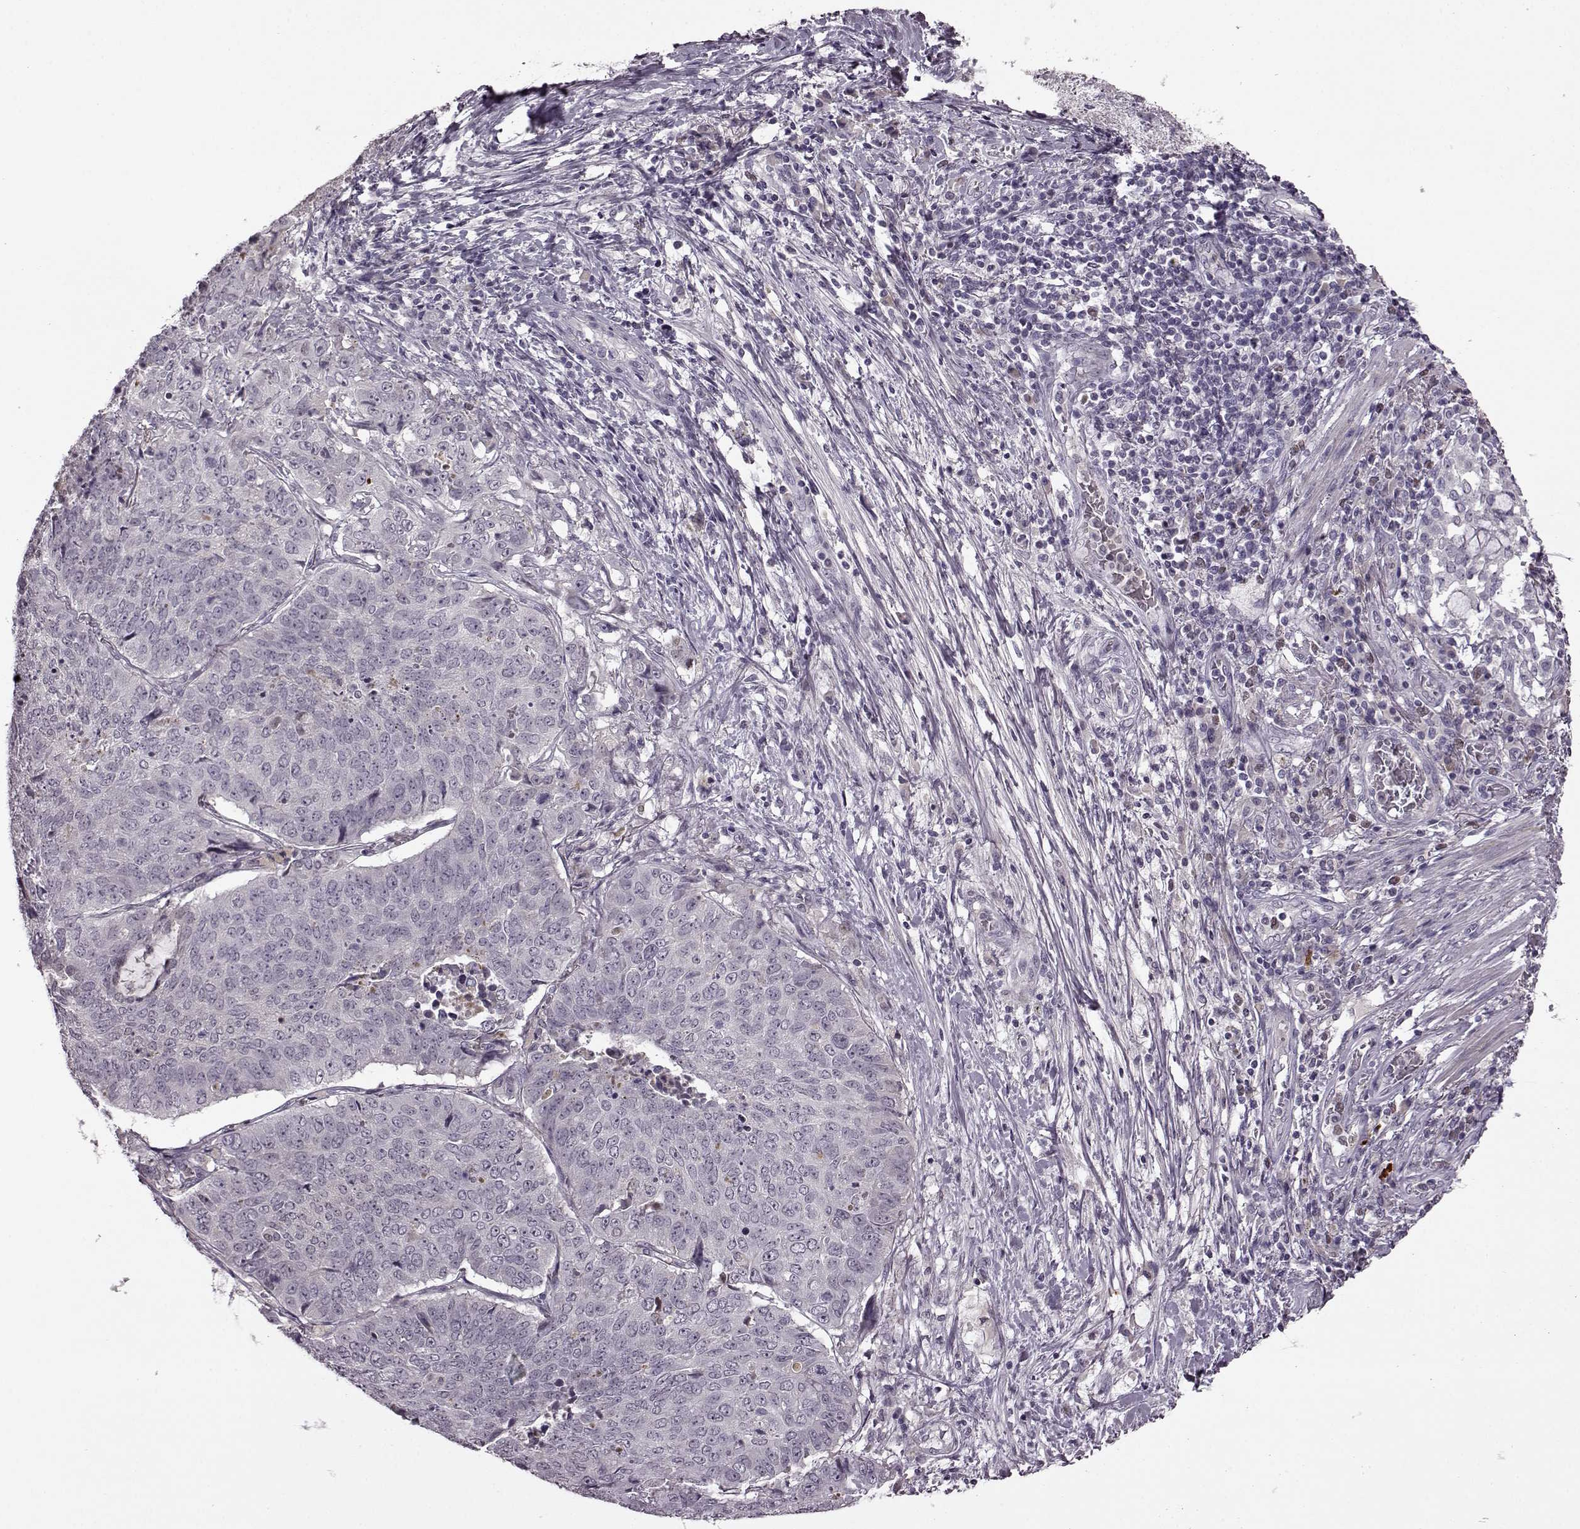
{"staining": {"intensity": "negative", "quantity": "none", "location": "none"}, "tissue": "lung cancer", "cell_type": "Tumor cells", "image_type": "cancer", "snomed": [{"axis": "morphology", "description": "Normal tissue, NOS"}, {"axis": "morphology", "description": "Squamous cell carcinoma, NOS"}, {"axis": "topography", "description": "Bronchus"}, {"axis": "topography", "description": "Lung"}], "caption": "The micrograph displays no significant expression in tumor cells of lung cancer.", "gene": "CNGA3", "patient": {"sex": "male", "age": 64}}